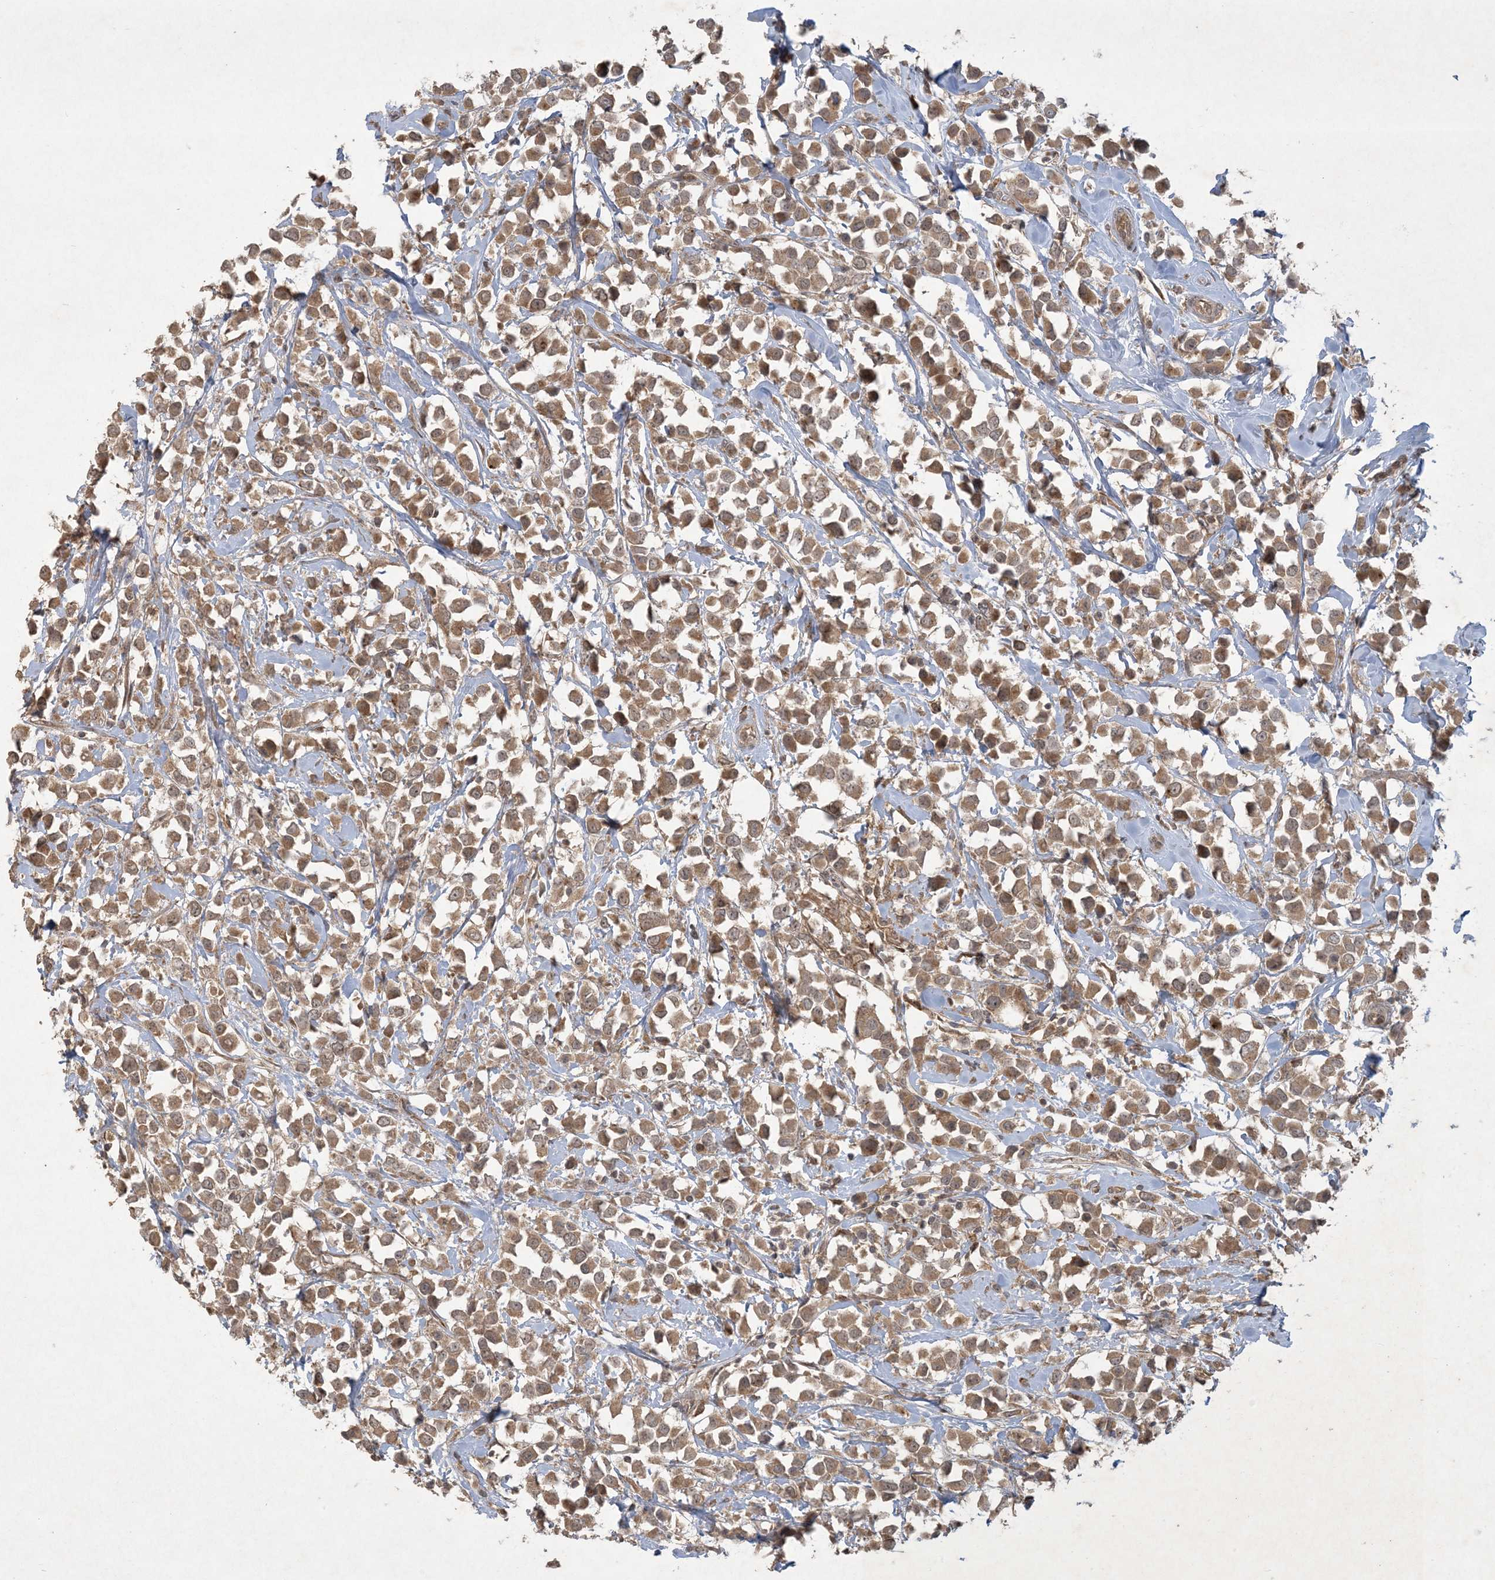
{"staining": {"intensity": "moderate", "quantity": ">75%", "location": "cytoplasmic/membranous,nuclear"}, "tissue": "breast cancer", "cell_type": "Tumor cells", "image_type": "cancer", "snomed": [{"axis": "morphology", "description": "Duct carcinoma"}, {"axis": "topography", "description": "Breast"}], "caption": "The image shows immunohistochemical staining of breast cancer. There is moderate cytoplasmic/membranous and nuclear expression is identified in approximately >75% of tumor cells.", "gene": "NRBP2", "patient": {"sex": "female", "age": 61}}